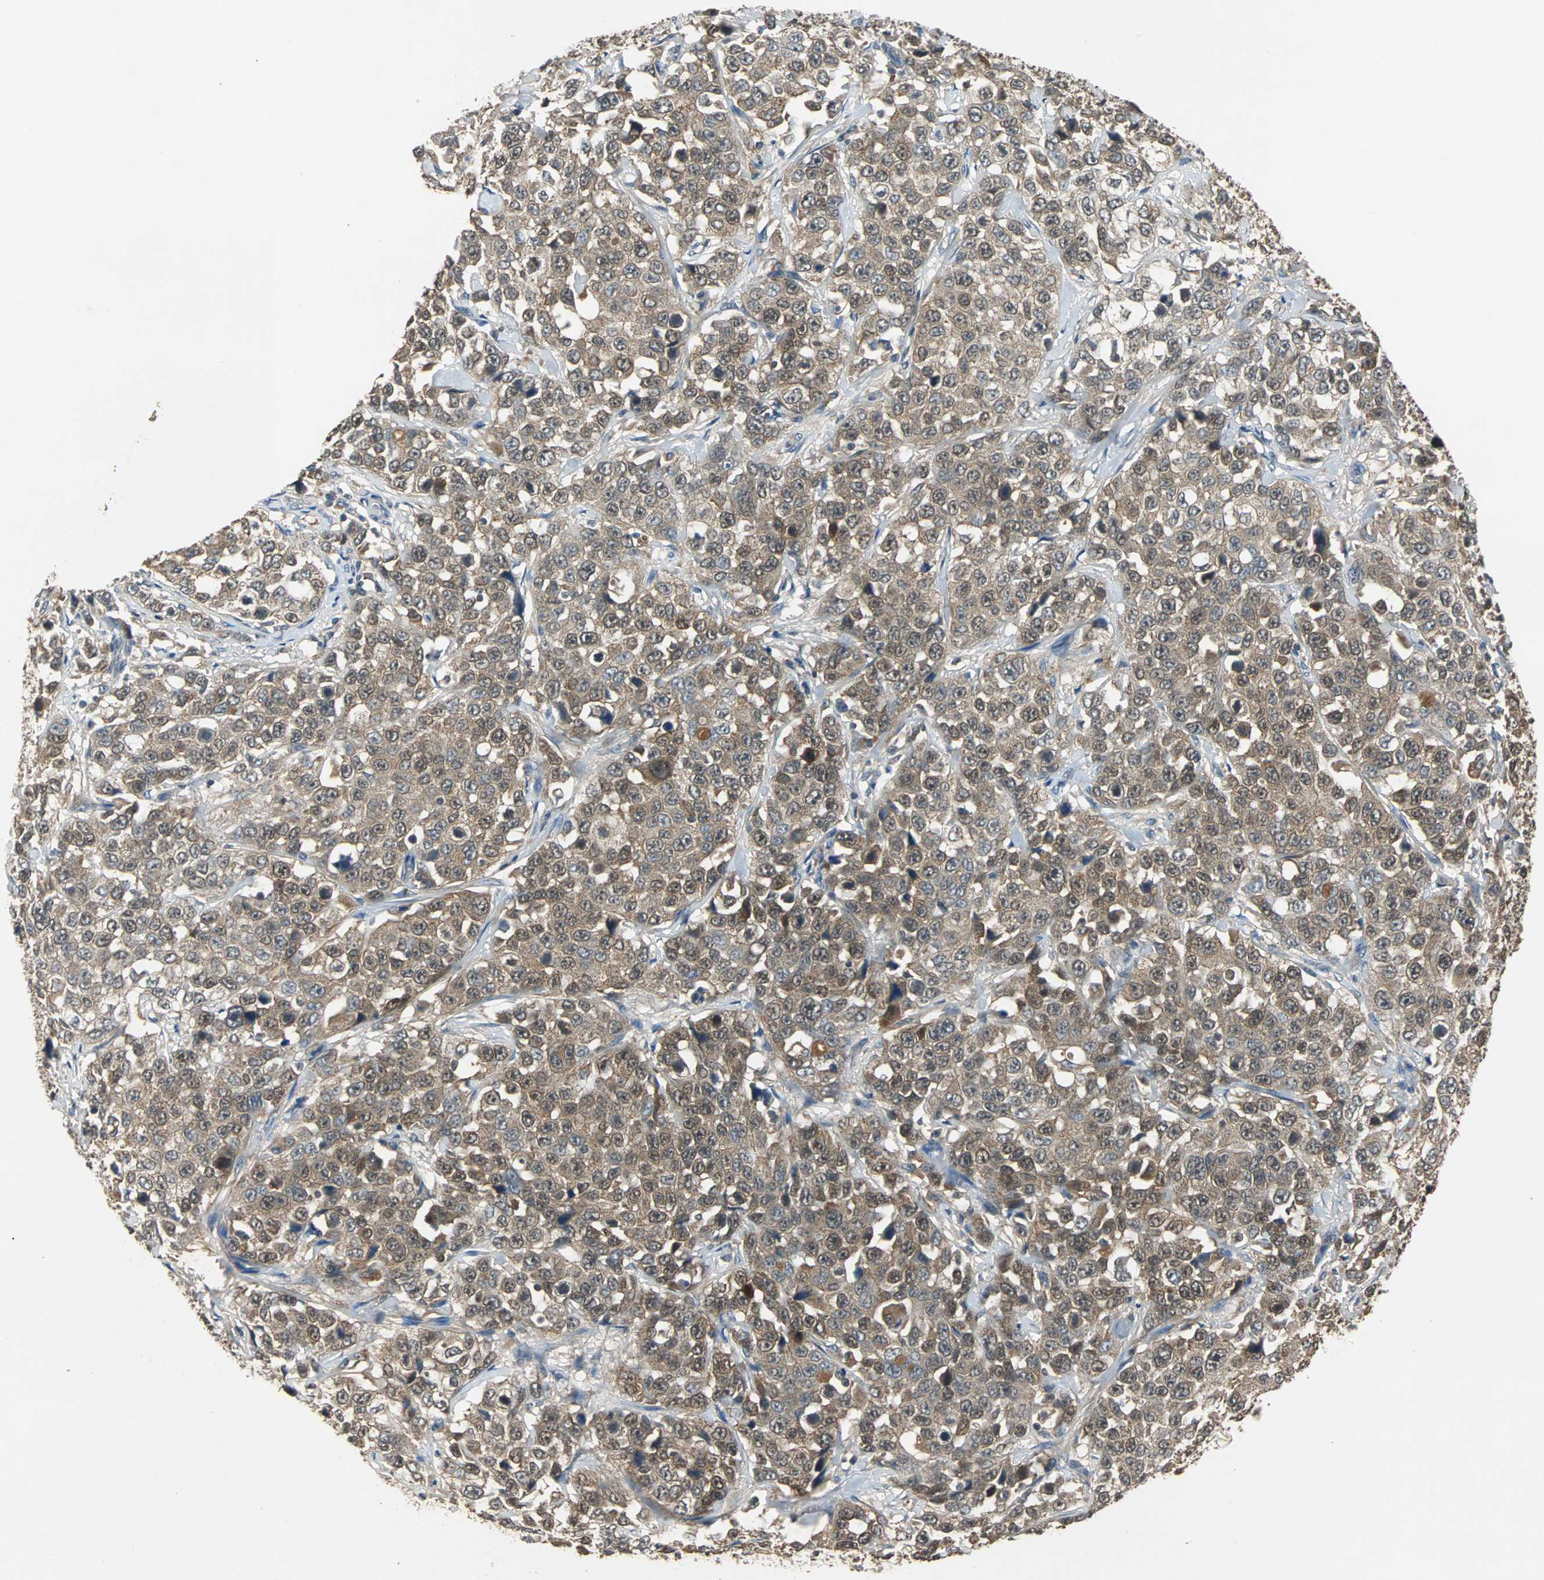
{"staining": {"intensity": "moderate", "quantity": ">75%", "location": "cytoplasmic/membranous,nuclear"}, "tissue": "stomach cancer", "cell_type": "Tumor cells", "image_type": "cancer", "snomed": [{"axis": "morphology", "description": "Normal tissue, NOS"}, {"axis": "morphology", "description": "Adenocarcinoma, NOS"}, {"axis": "topography", "description": "Stomach"}], "caption": "Stomach cancer was stained to show a protein in brown. There is medium levels of moderate cytoplasmic/membranous and nuclear expression in approximately >75% of tumor cells.", "gene": "ABHD2", "patient": {"sex": "male", "age": 48}}